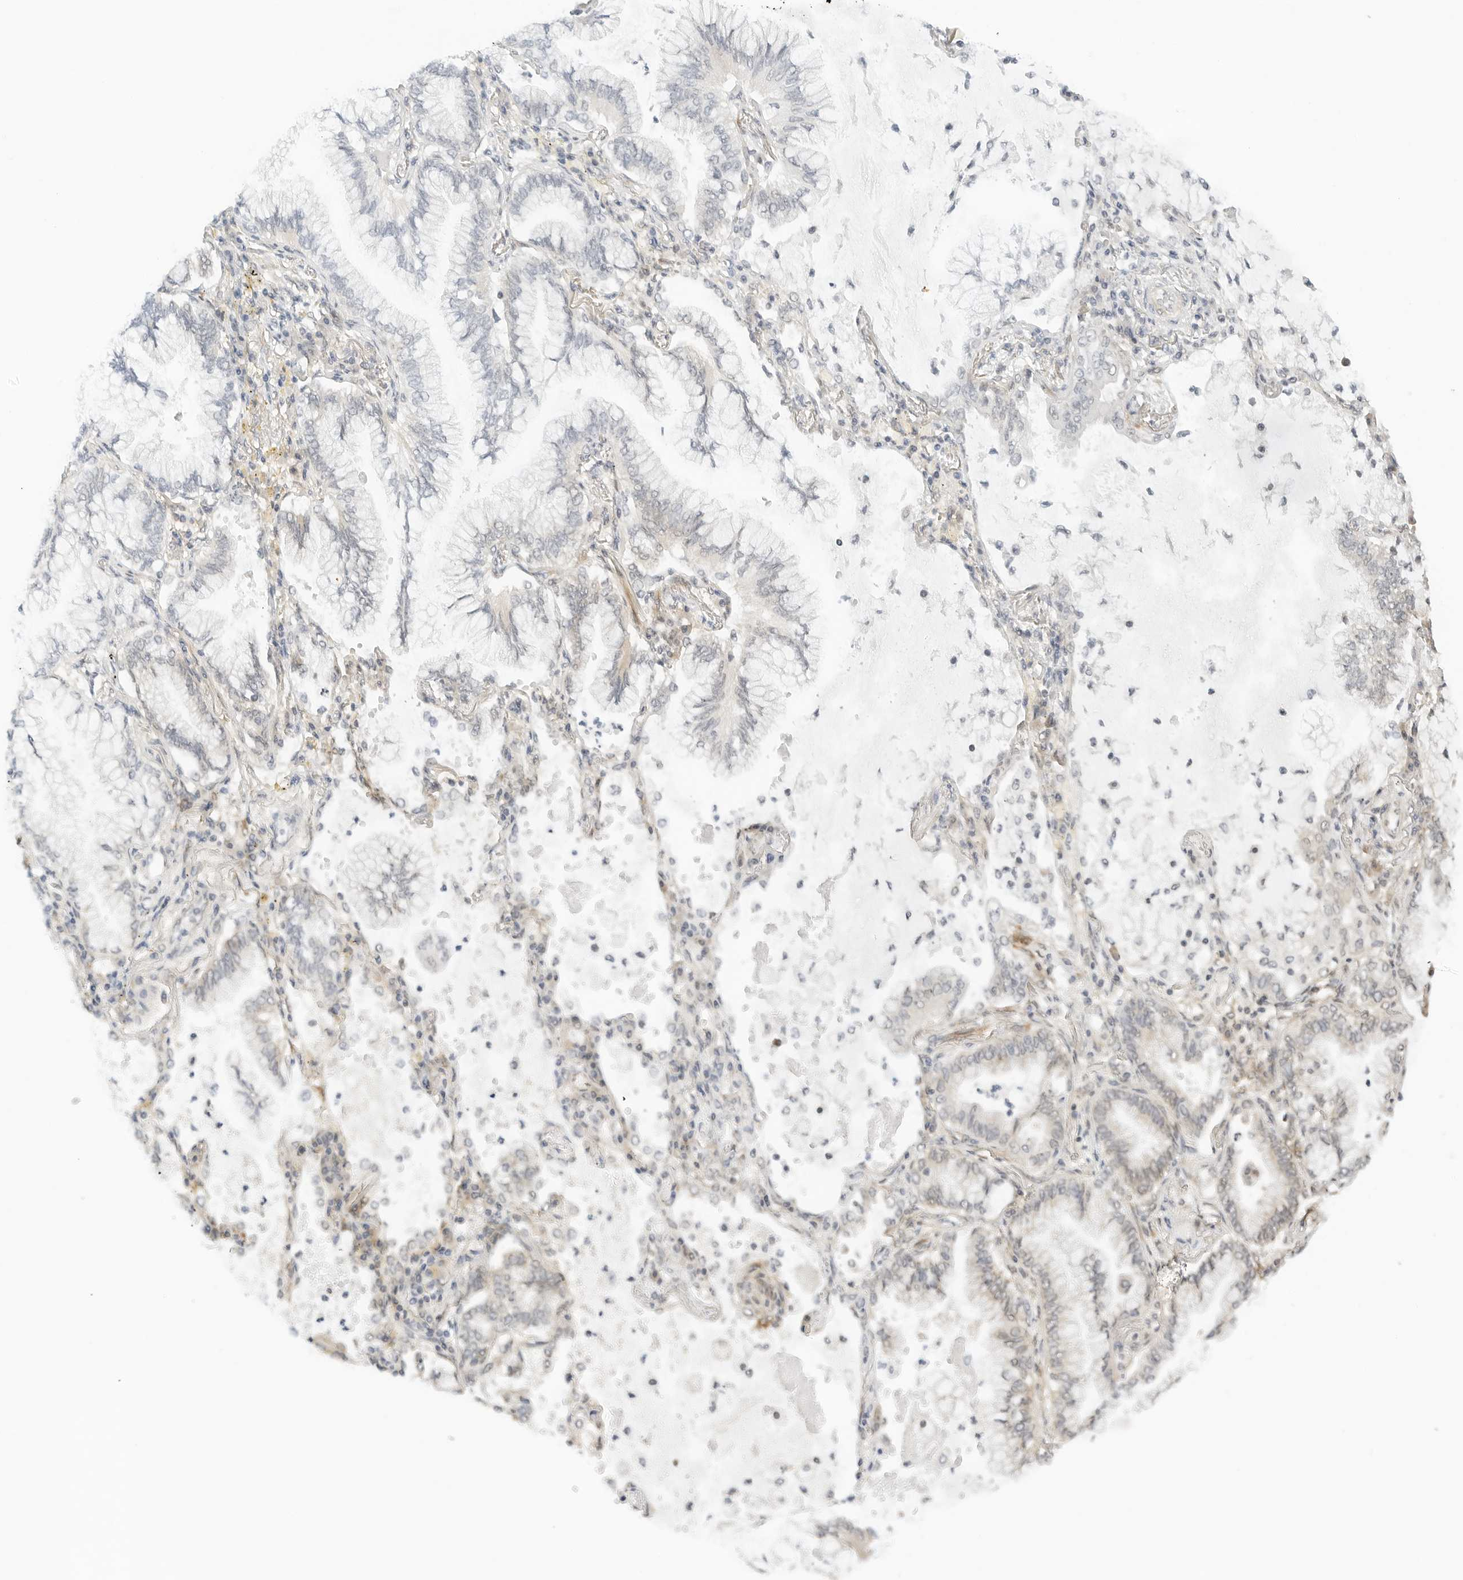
{"staining": {"intensity": "negative", "quantity": "none", "location": "none"}, "tissue": "lung cancer", "cell_type": "Tumor cells", "image_type": "cancer", "snomed": [{"axis": "morphology", "description": "Adenocarcinoma, NOS"}, {"axis": "topography", "description": "Lung"}], "caption": "Human lung cancer (adenocarcinoma) stained for a protein using immunohistochemistry reveals no staining in tumor cells.", "gene": "NEO1", "patient": {"sex": "female", "age": 70}}